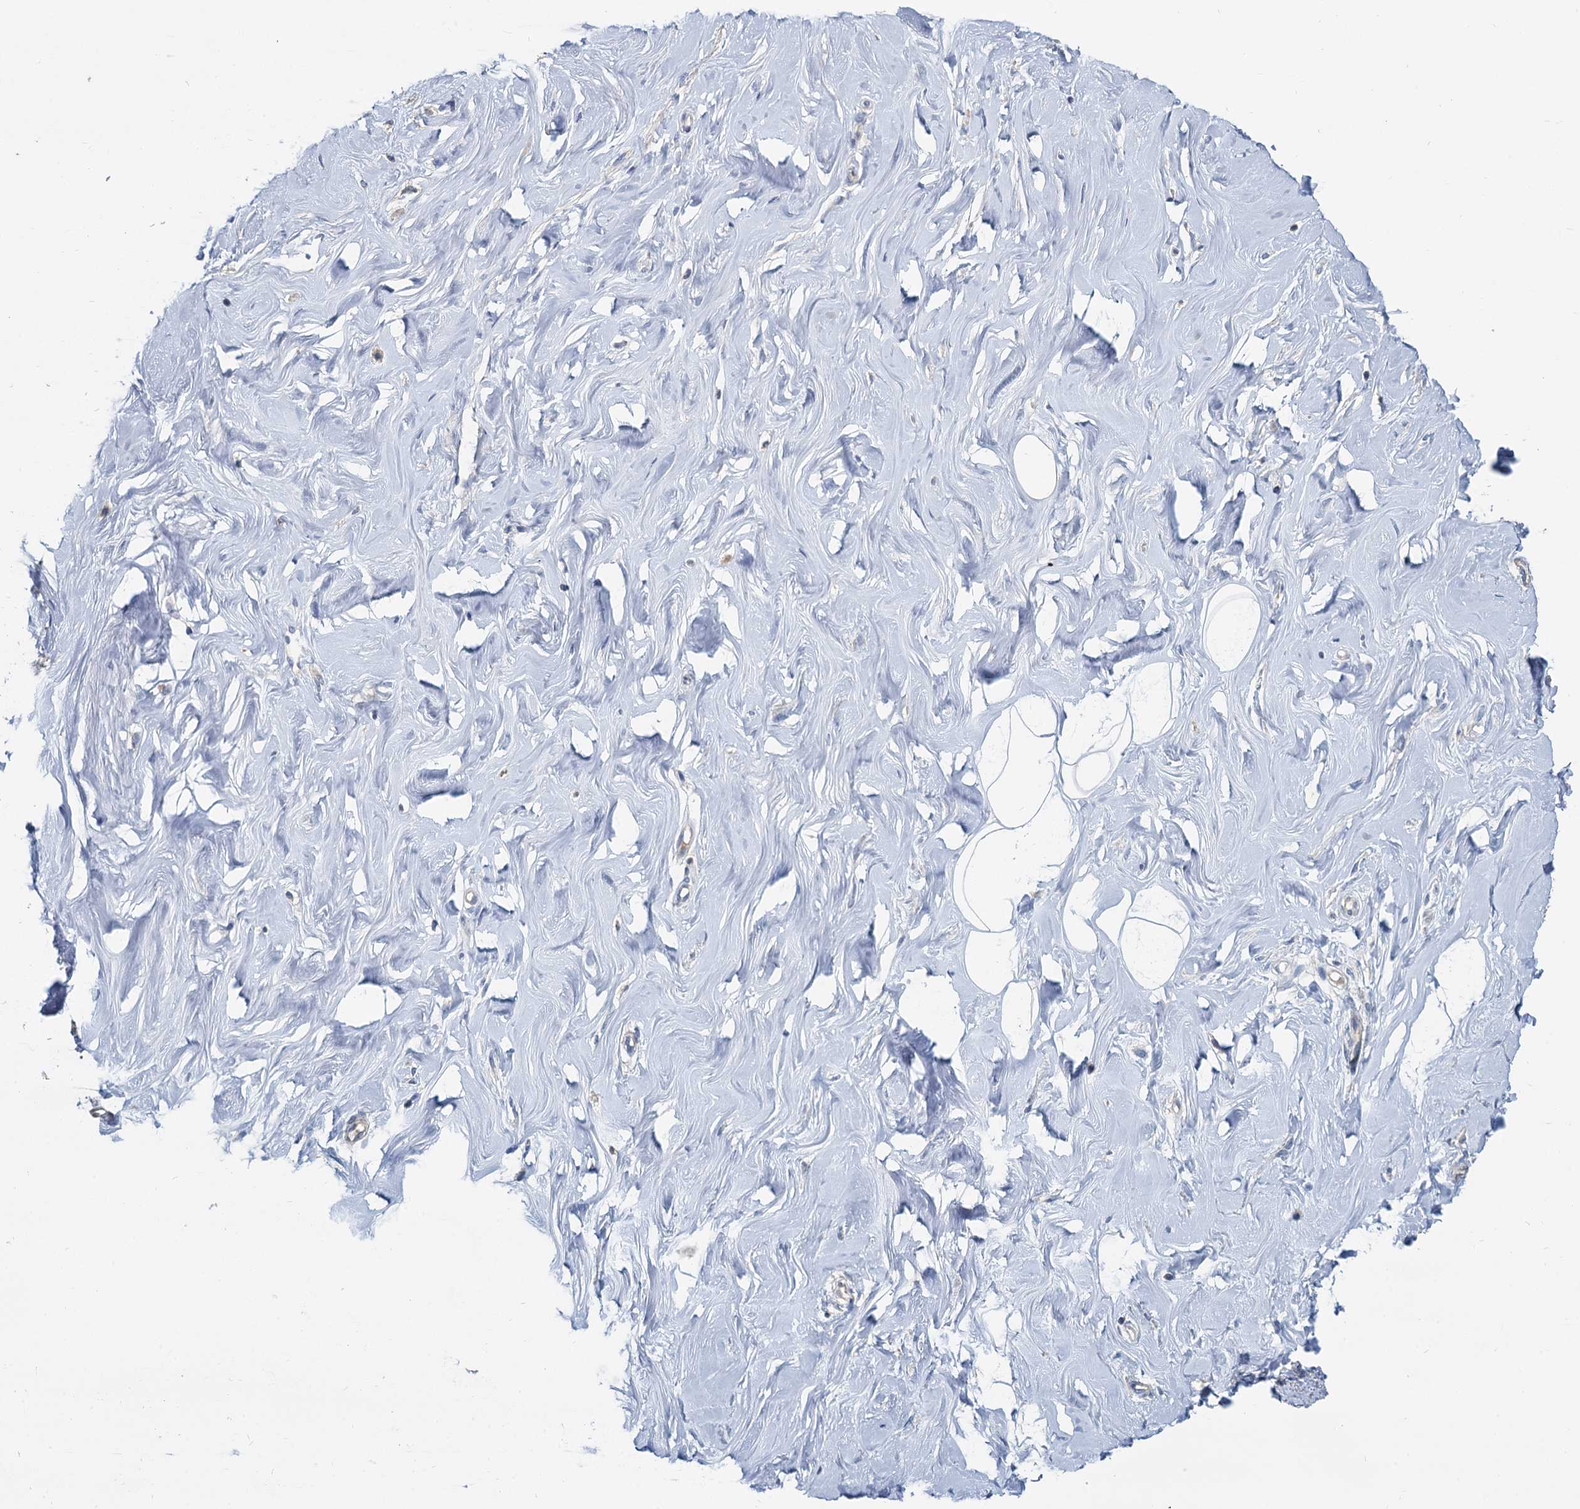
{"staining": {"intensity": "negative", "quantity": "none", "location": "none"}, "tissue": "breast", "cell_type": "Adipocytes", "image_type": "normal", "snomed": [{"axis": "morphology", "description": "Normal tissue, NOS"}, {"axis": "morphology", "description": "Adenoma, NOS"}, {"axis": "topography", "description": "Breast"}], "caption": "Adipocytes show no significant staining in unremarkable breast. Brightfield microscopy of immunohistochemistry stained with DAB (brown) and hematoxylin (blue), captured at high magnification.", "gene": "ACSM3", "patient": {"sex": "female", "age": 23}}